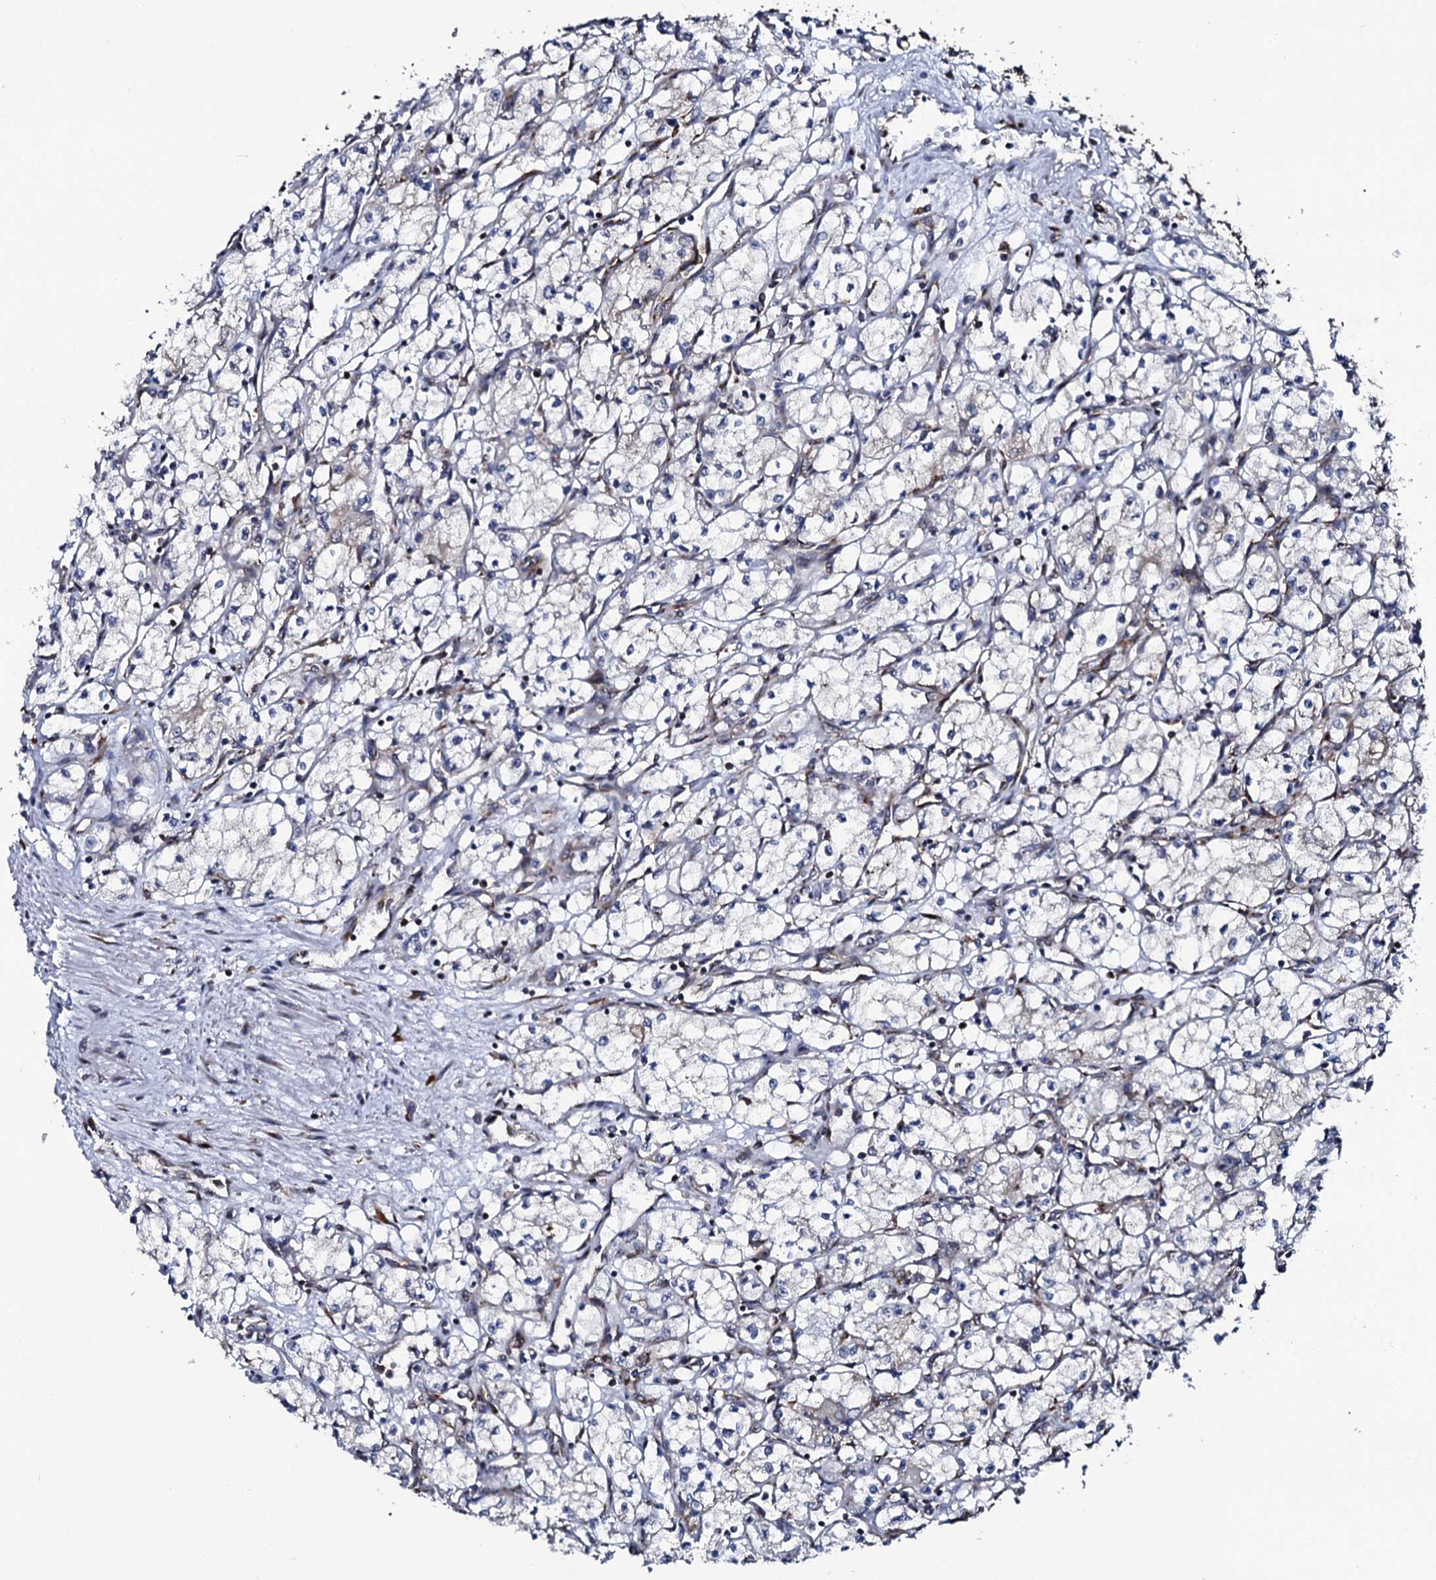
{"staining": {"intensity": "negative", "quantity": "none", "location": "none"}, "tissue": "renal cancer", "cell_type": "Tumor cells", "image_type": "cancer", "snomed": [{"axis": "morphology", "description": "Adenocarcinoma, NOS"}, {"axis": "topography", "description": "Kidney"}], "caption": "IHC of human renal adenocarcinoma demonstrates no staining in tumor cells.", "gene": "SPTY2D1", "patient": {"sex": "male", "age": 59}}